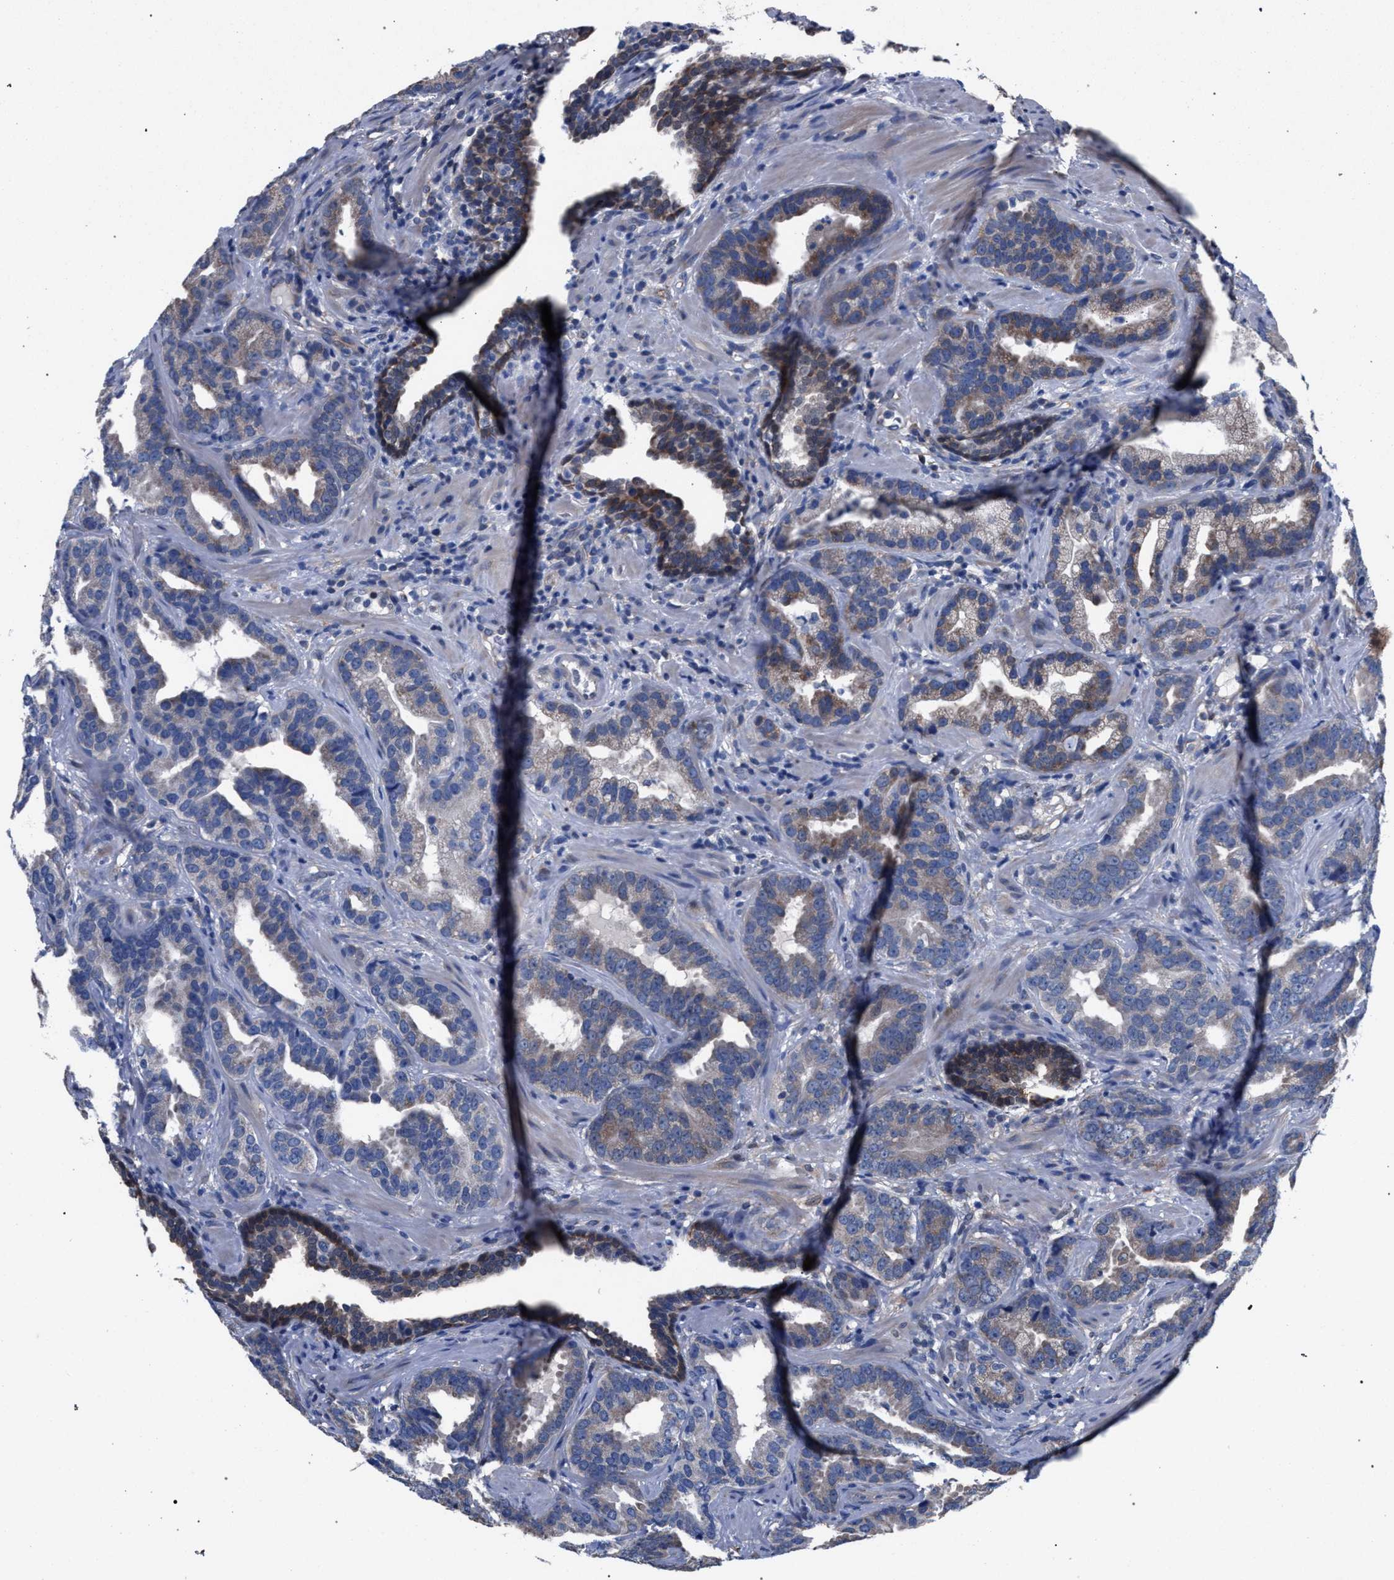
{"staining": {"intensity": "weak", "quantity": "25%-75%", "location": "cytoplasmic/membranous"}, "tissue": "prostate cancer", "cell_type": "Tumor cells", "image_type": "cancer", "snomed": [{"axis": "morphology", "description": "Adenocarcinoma, Low grade"}, {"axis": "topography", "description": "Prostate"}], "caption": "A brown stain labels weak cytoplasmic/membranous expression of a protein in prostate adenocarcinoma (low-grade) tumor cells. (Stains: DAB (3,3'-diaminobenzidine) in brown, nuclei in blue, Microscopy: brightfield microscopy at high magnification).", "gene": "CRYZ", "patient": {"sex": "male", "age": 59}}